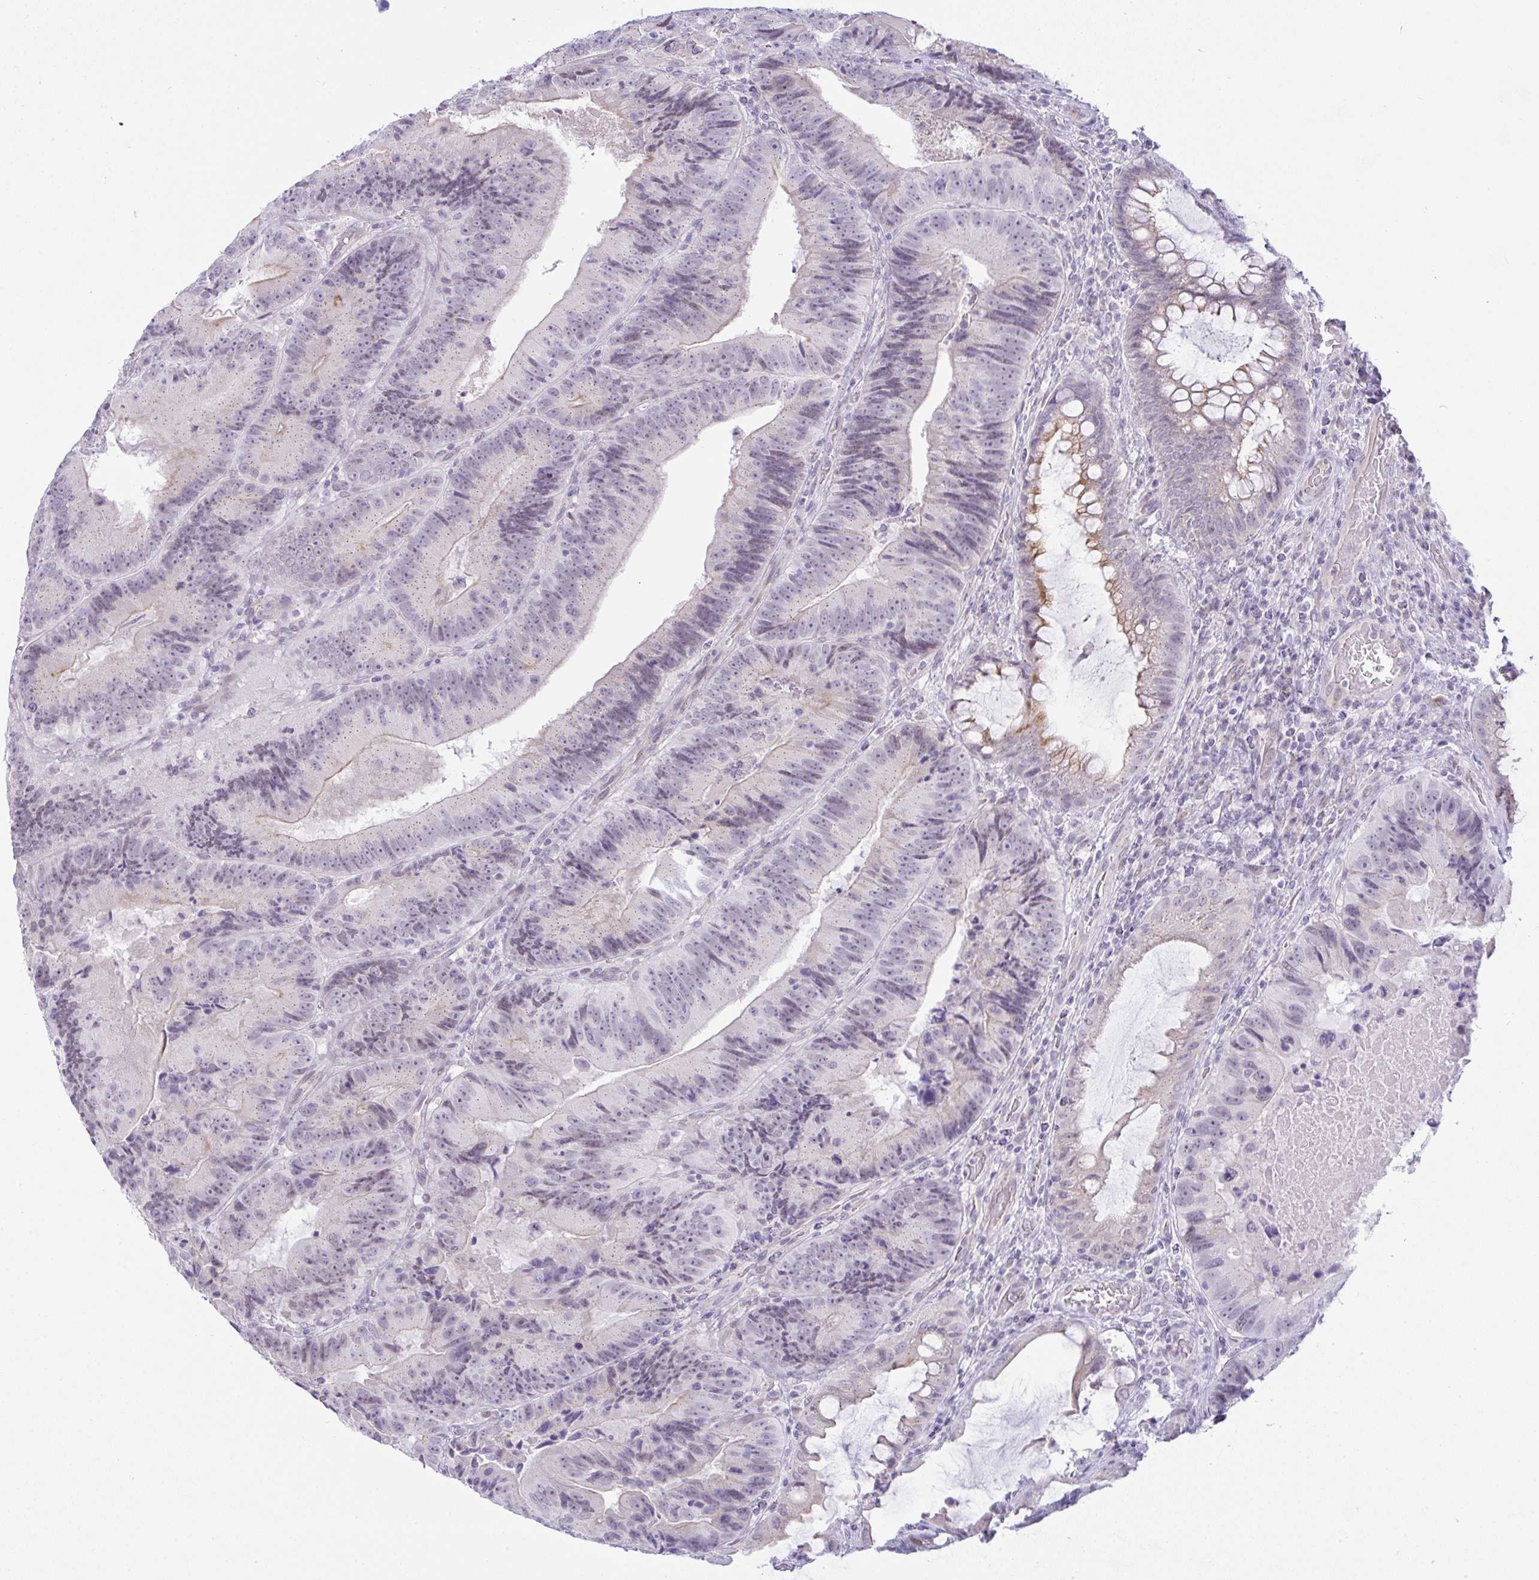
{"staining": {"intensity": "weak", "quantity": "<25%", "location": "cytoplasmic/membranous,nuclear"}, "tissue": "colorectal cancer", "cell_type": "Tumor cells", "image_type": "cancer", "snomed": [{"axis": "morphology", "description": "Adenocarcinoma, NOS"}, {"axis": "topography", "description": "Colon"}], "caption": "Photomicrograph shows no protein expression in tumor cells of colorectal cancer tissue. Brightfield microscopy of immunohistochemistry (IHC) stained with DAB (3,3'-diaminobenzidine) (brown) and hematoxylin (blue), captured at high magnification.", "gene": "FAM177A1", "patient": {"sex": "female", "age": 86}}